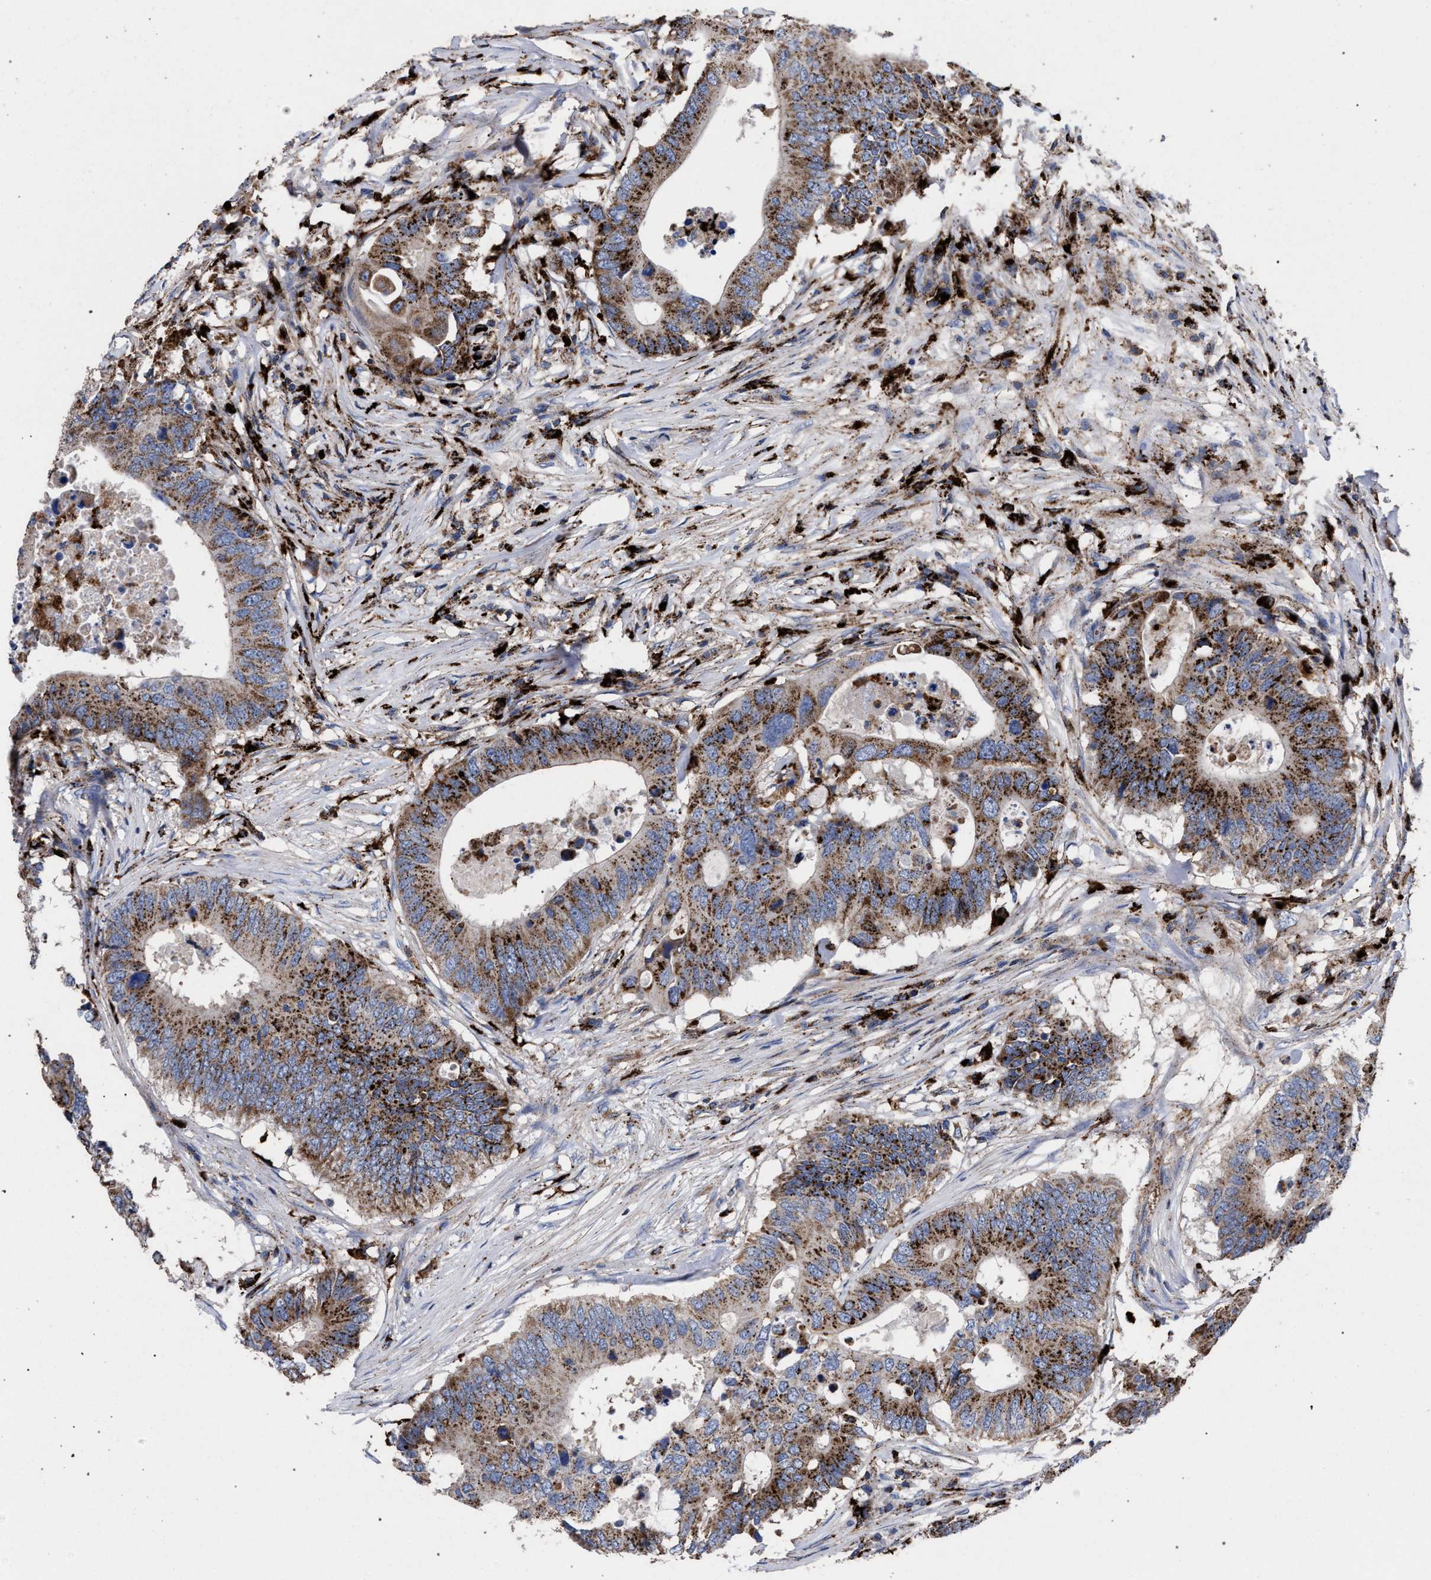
{"staining": {"intensity": "moderate", "quantity": ">75%", "location": "cytoplasmic/membranous"}, "tissue": "colorectal cancer", "cell_type": "Tumor cells", "image_type": "cancer", "snomed": [{"axis": "morphology", "description": "Adenocarcinoma, NOS"}, {"axis": "topography", "description": "Colon"}], "caption": "Approximately >75% of tumor cells in human colorectal cancer show moderate cytoplasmic/membranous protein expression as visualized by brown immunohistochemical staining.", "gene": "PPT1", "patient": {"sex": "male", "age": 71}}